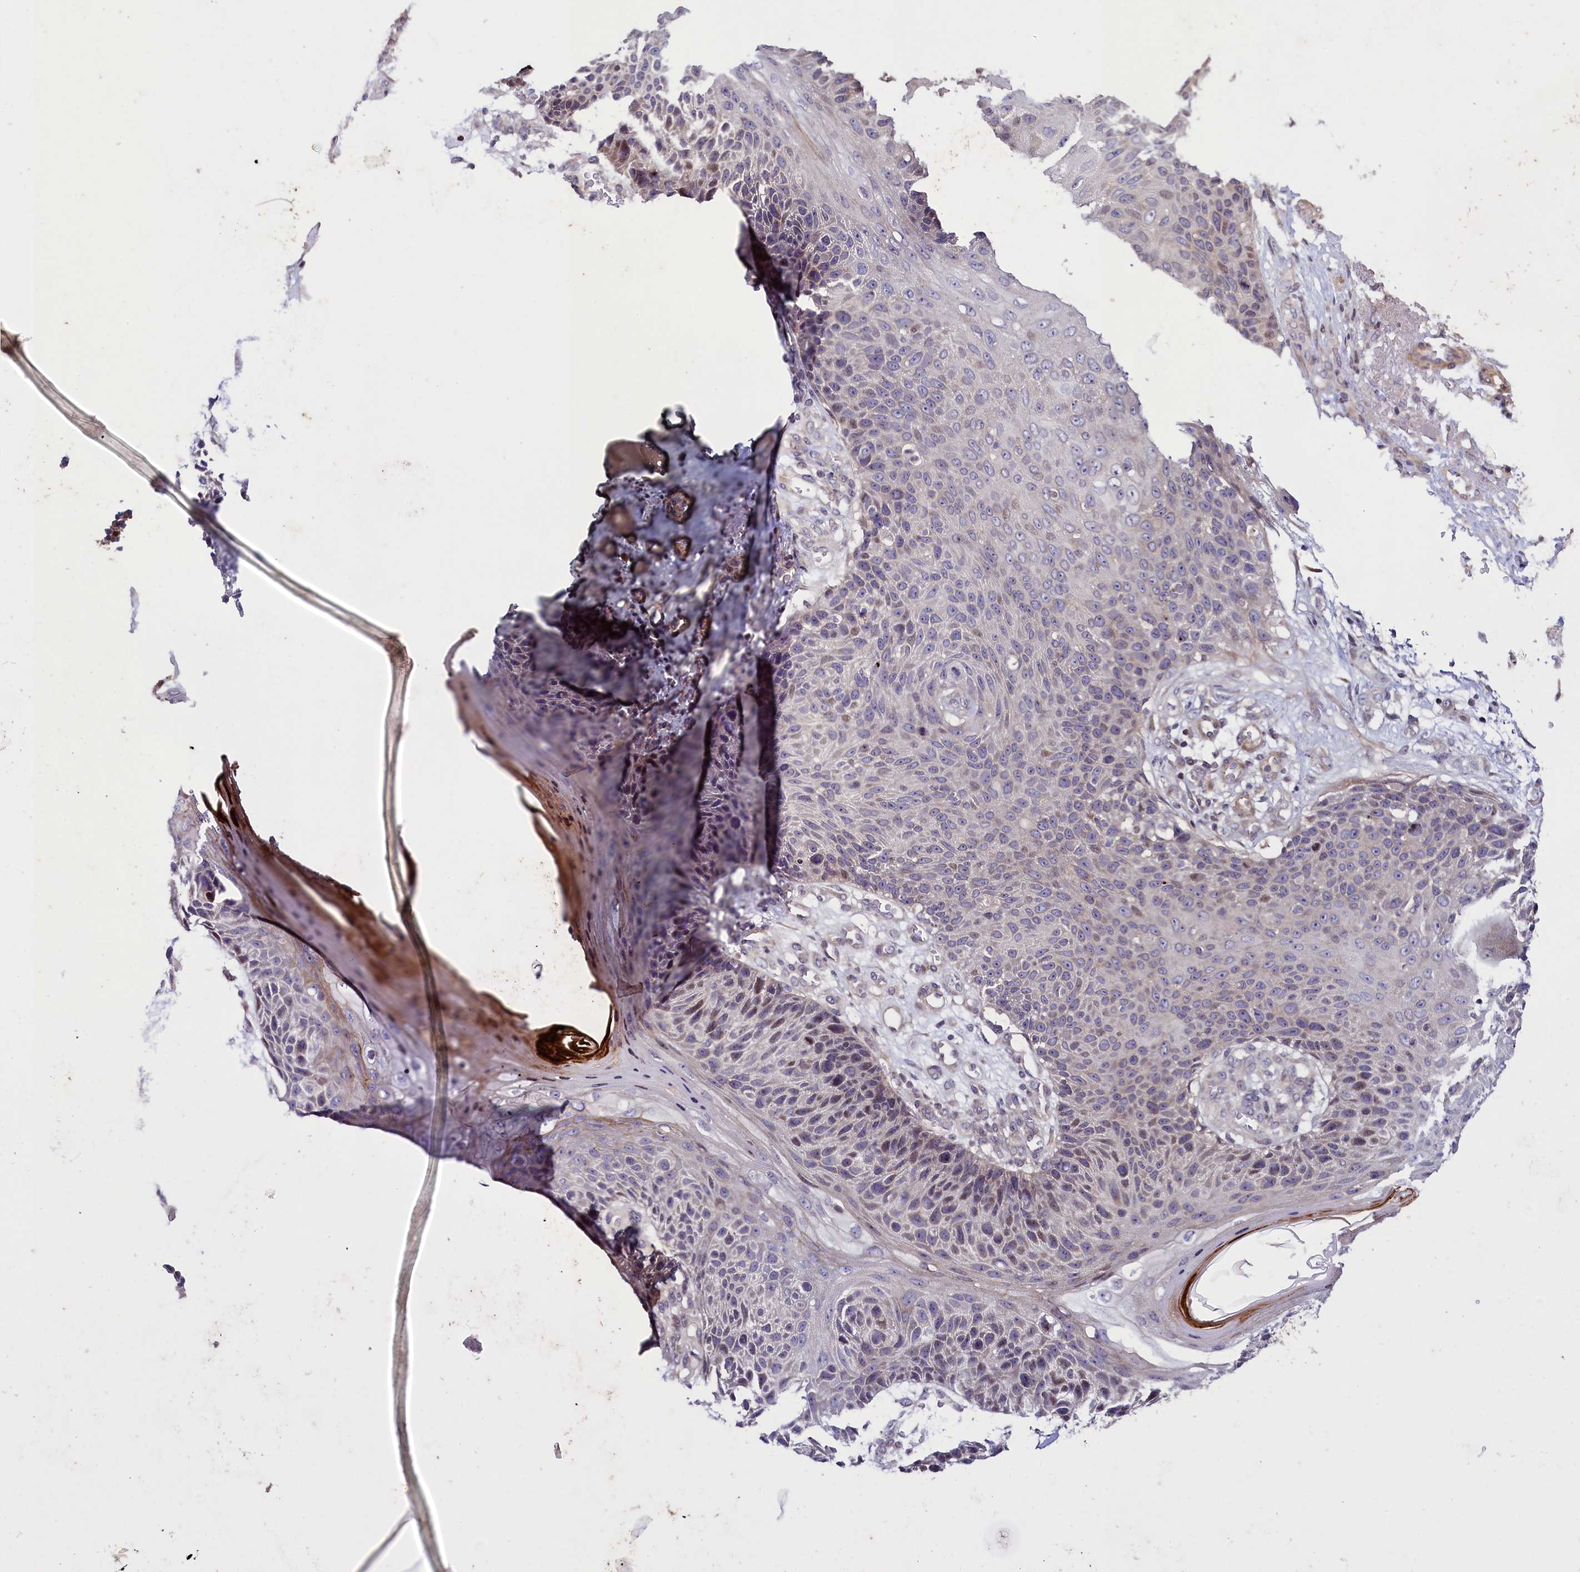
{"staining": {"intensity": "moderate", "quantity": "<25%", "location": "nuclear"}, "tissue": "skin cancer", "cell_type": "Tumor cells", "image_type": "cancer", "snomed": [{"axis": "morphology", "description": "Squamous cell carcinoma, NOS"}, {"axis": "topography", "description": "Skin"}], "caption": "Moderate nuclear positivity for a protein is seen in approximately <25% of tumor cells of skin squamous cell carcinoma using IHC.", "gene": "MAN2C1", "patient": {"sex": "female", "age": 88}}